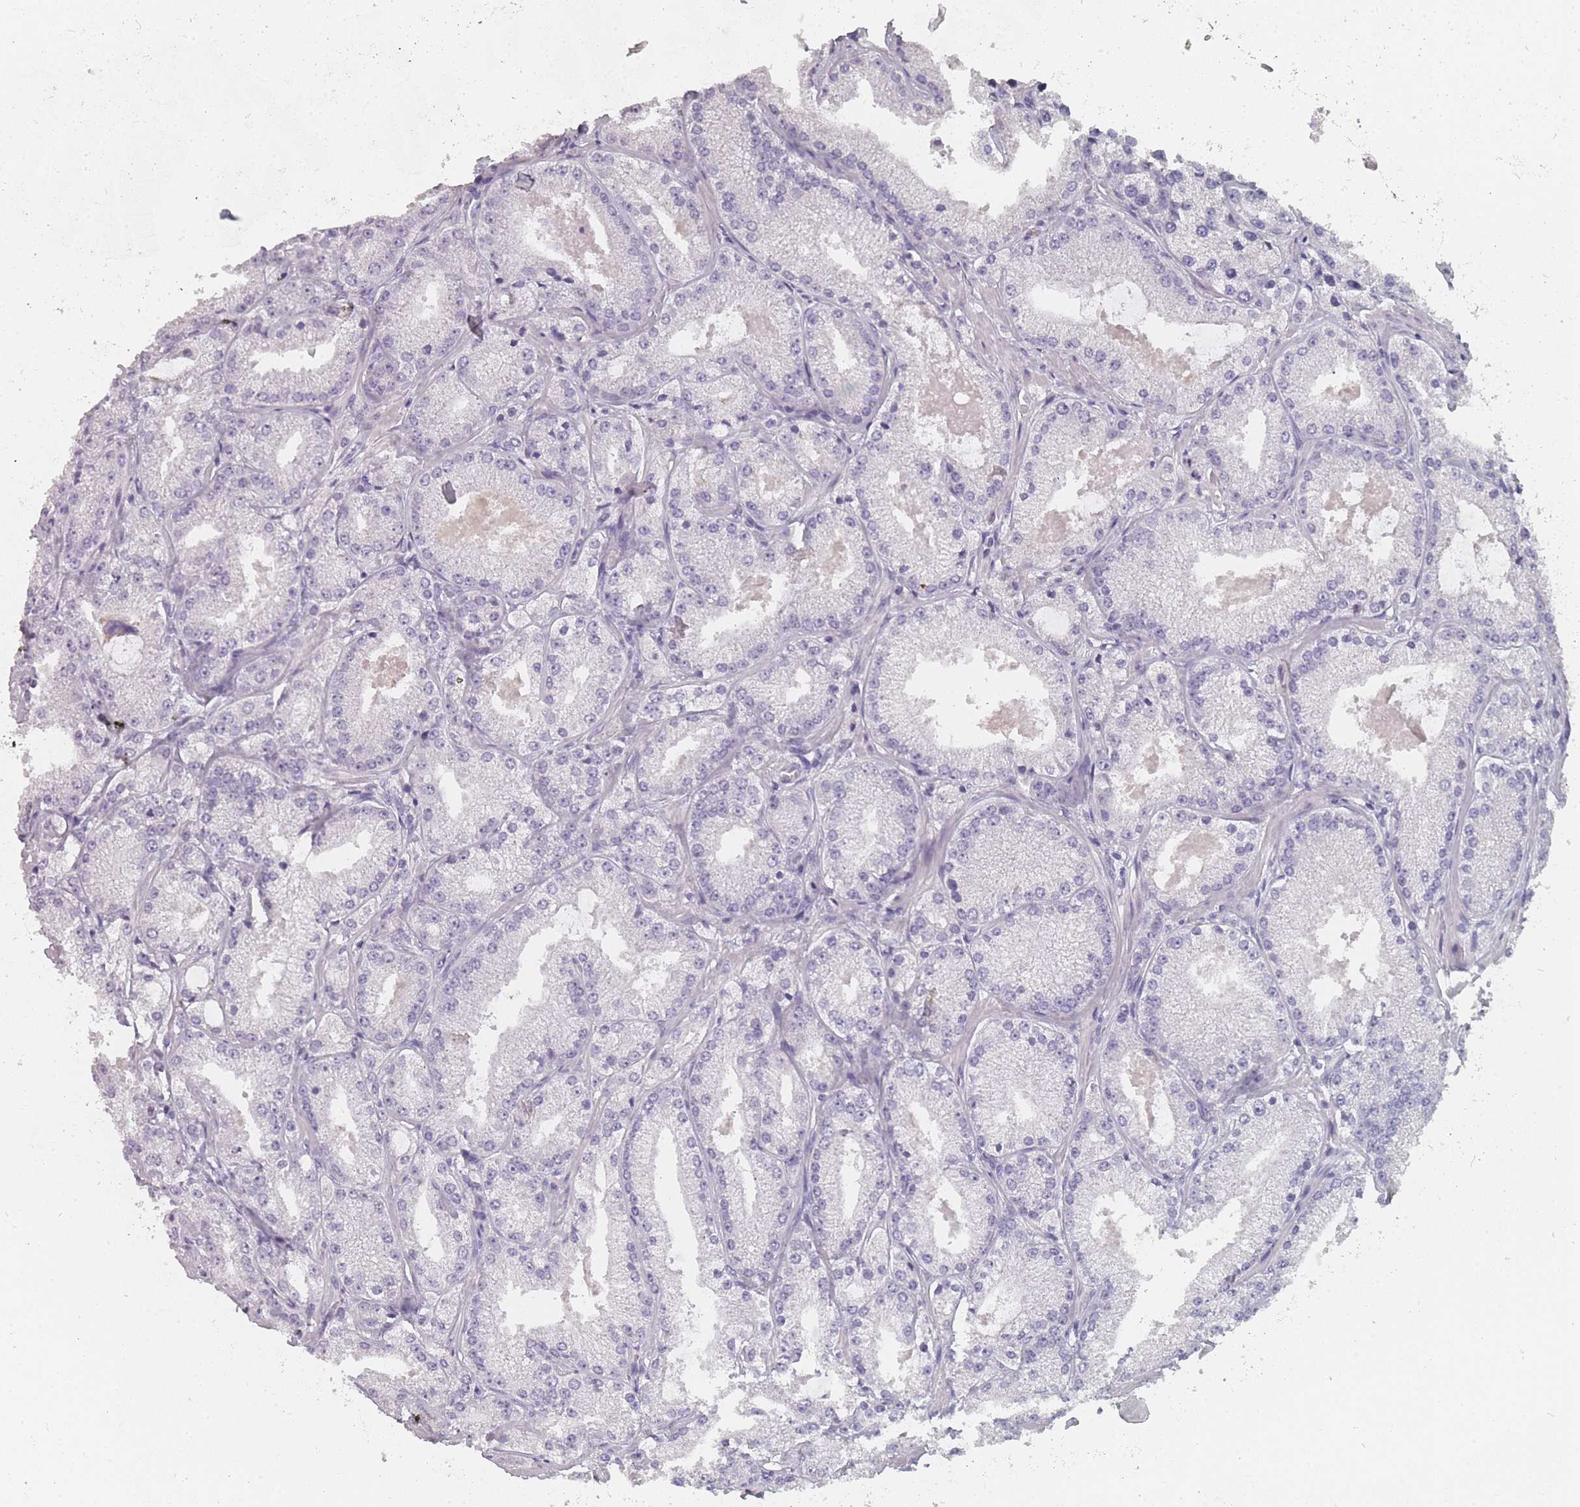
{"staining": {"intensity": "negative", "quantity": "none", "location": "none"}, "tissue": "prostate cancer", "cell_type": "Tumor cells", "image_type": "cancer", "snomed": [{"axis": "morphology", "description": "Adenocarcinoma, Low grade"}, {"axis": "topography", "description": "Prostate"}], "caption": "A high-resolution micrograph shows immunohistochemistry staining of prostate adenocarcinoma (low-grade), which demonstrates no significant staining in tumor cells.", "gene": "SLC35E4", "patient": {"sex": "male", "age": 69}}